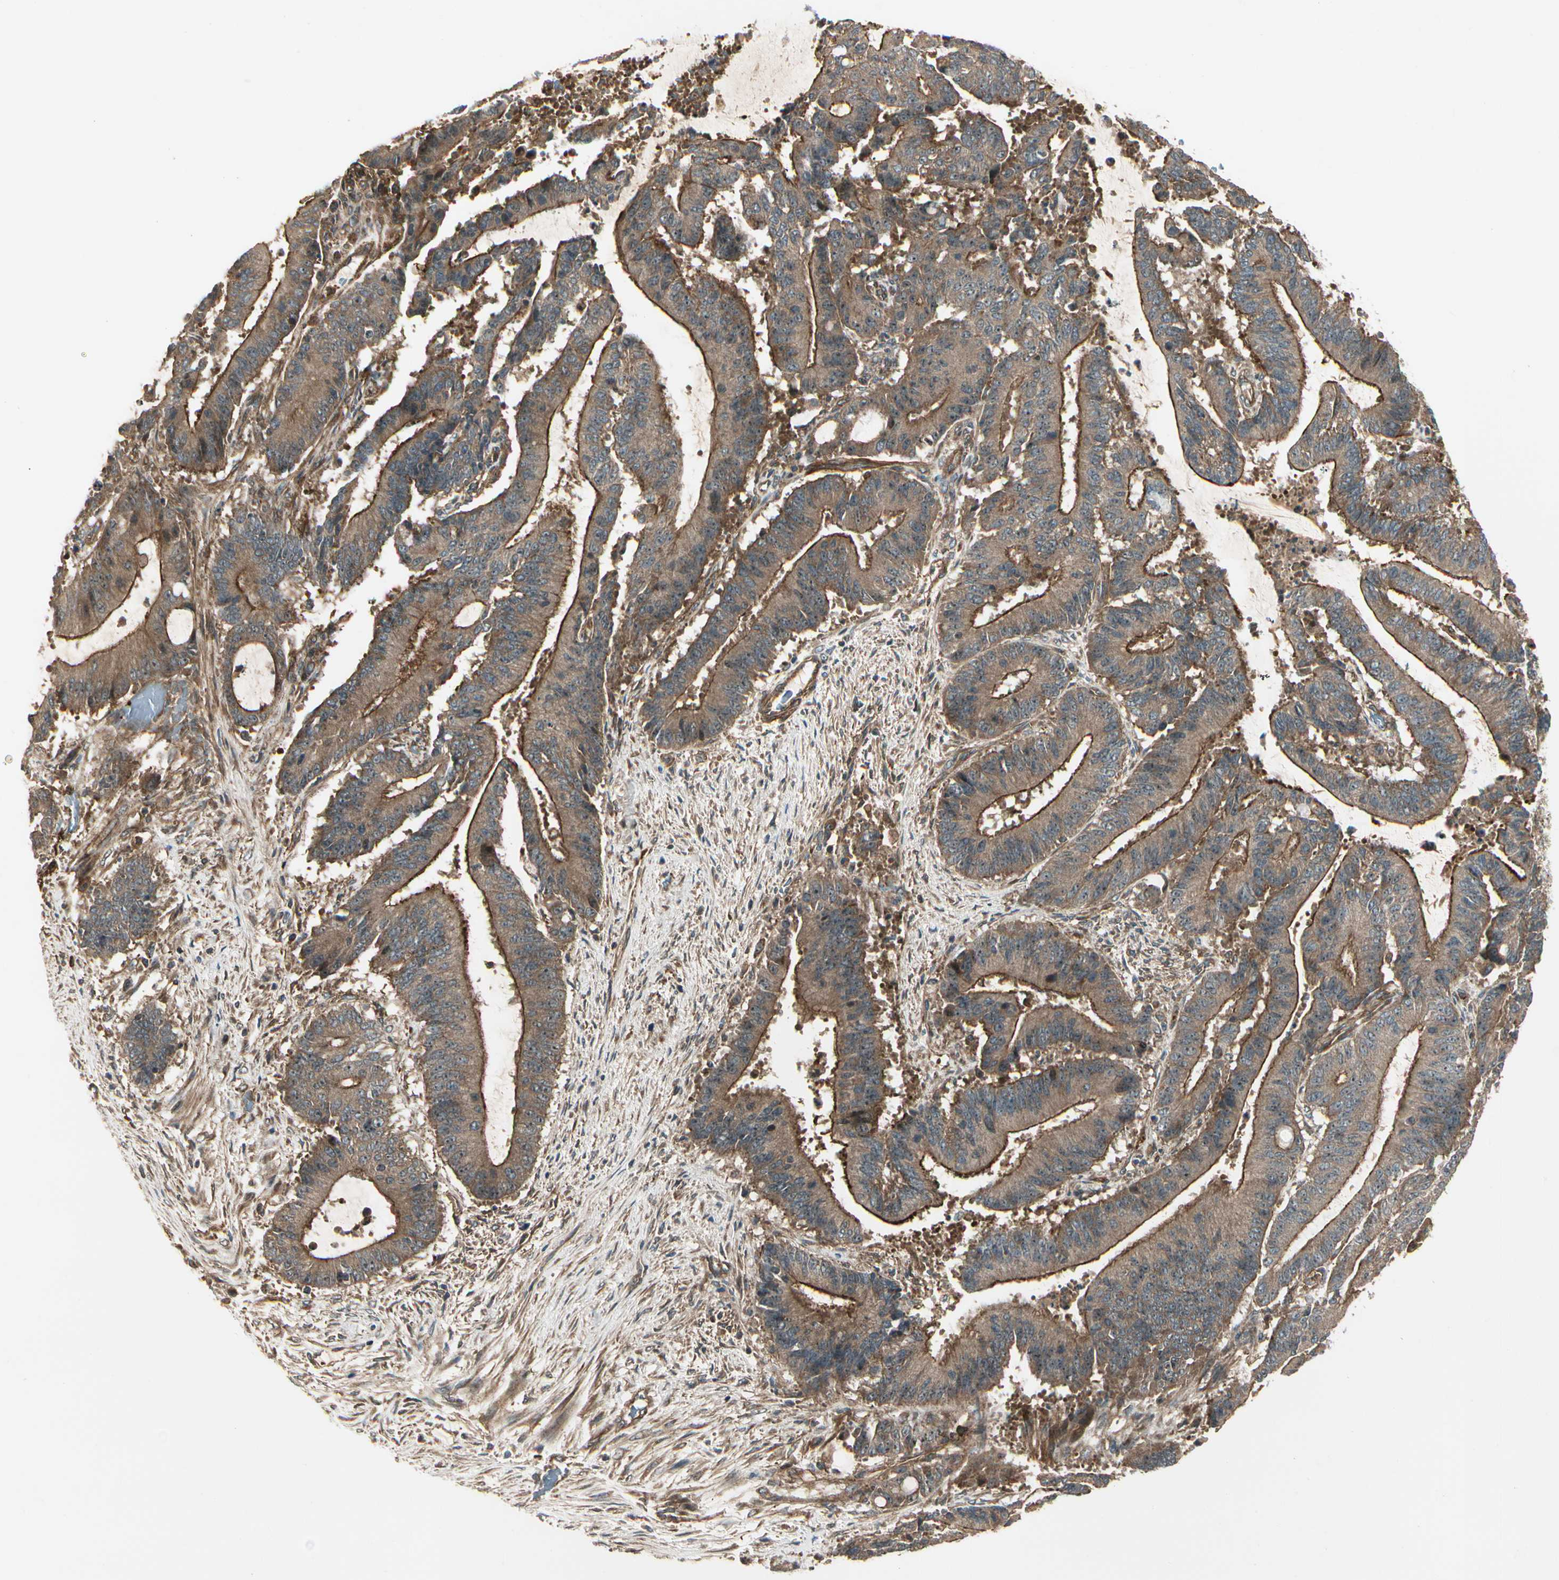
{"staining": {"intensity": "strong", "quantity": ">75%", "location": "cytoplasmic/membranous"}, "tissue": "liver cancer", "cell_type": "Tumor cells", "image_type": "cancer", "snomed": [{"axis": "morphology", "description": "Cholangiocarcinoma"}, {"axis": "topography", "description": "Liver"}], "caption": "Liver cholangiocarcinoma was stained to show a protein in brown. There is high levels of strong cytoplasmic/membranous positivity in approximately >75% of tumor cells. The protein is shown in brown color, while the nuclei are stained blue.", "gene": "FKBP15", "patient": {"sex": "female", "age": 73}}